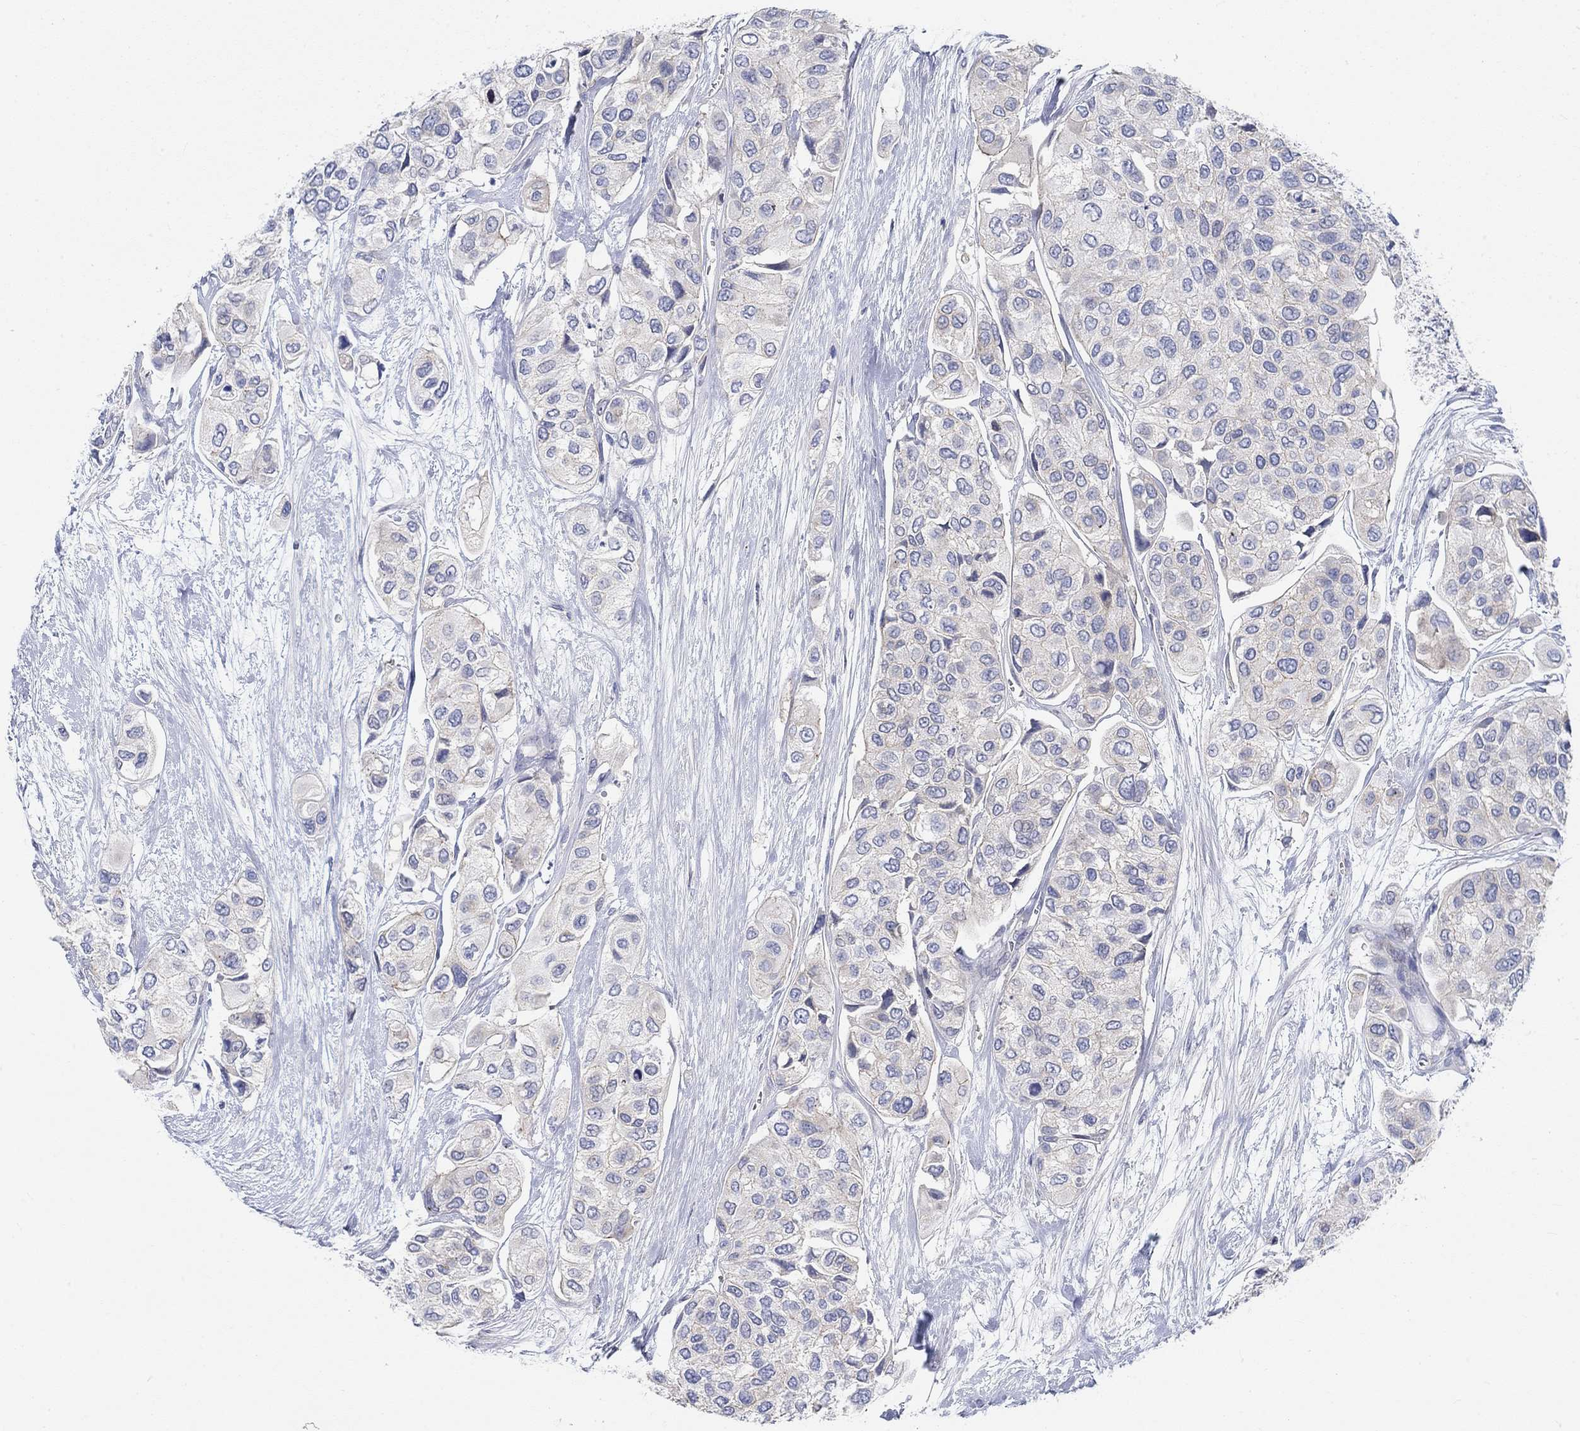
{"staining": {"intensity": "negative", "quantity": "none", "location": "none"}, "tissue": "urothelial cancer", "cell_type": "Tumor cells", "image_type": "cancer", "snomed": [{"axis": "morphology", "description": "Urothelial carcinoma, High grade"}, {"axis": "topography", "description": "Urinary bladder"}], "caption": "DAB immunohistochemical staining of human high-grade urothelial carcinoma shows no significant expression in tumor cells. Brightfield microscopy of immunohistochemistry stained with DAB (brown) and hematoxylin (blue), captured at high magnification.", "gene": "NAV3", "patient": {"sex": "male", "age": 77}}